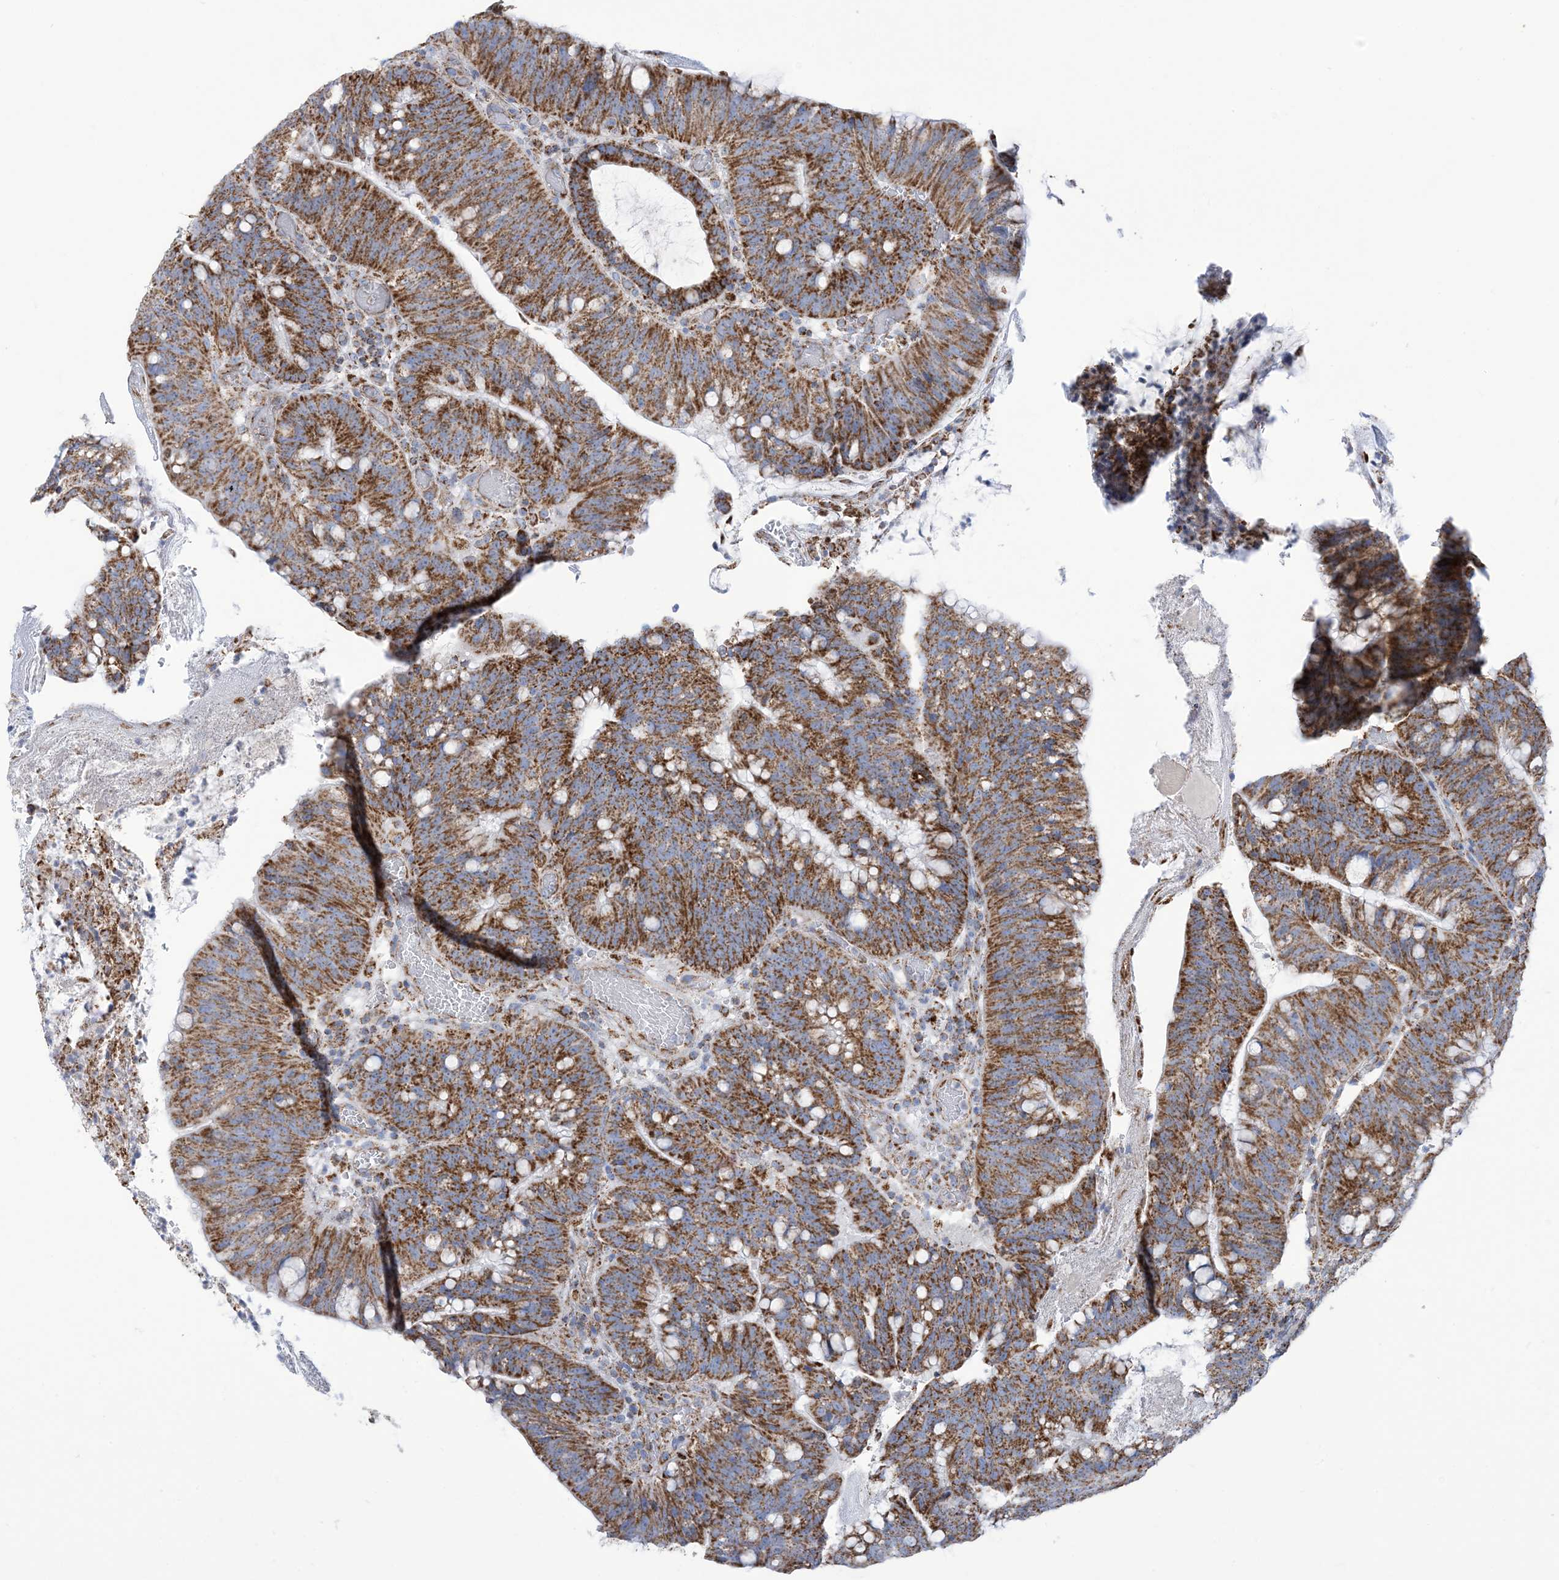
{"staining": {"intensity": "moderate", "quantity": ">75%", "location": "cytoplasmic/membranous"}, "tissue": "colorectal cancer", "cell_type": "Tumor cells", "image_type": "cancer", "snomed": [{"axis": "morphology", "description": "Adenocarcinoma, NOS"}, {"axis": "topography", "description": "Colon"}], "caption": "This micrograph demonstrates IHC staining of colorectal cancer (adenocarcinoma), with medium moderate cytoplasmic/membranous positivity in approximately >75% of tumor cells.", "gene": "SAMM50", "patient": {"sex": "female", "age": 66}}